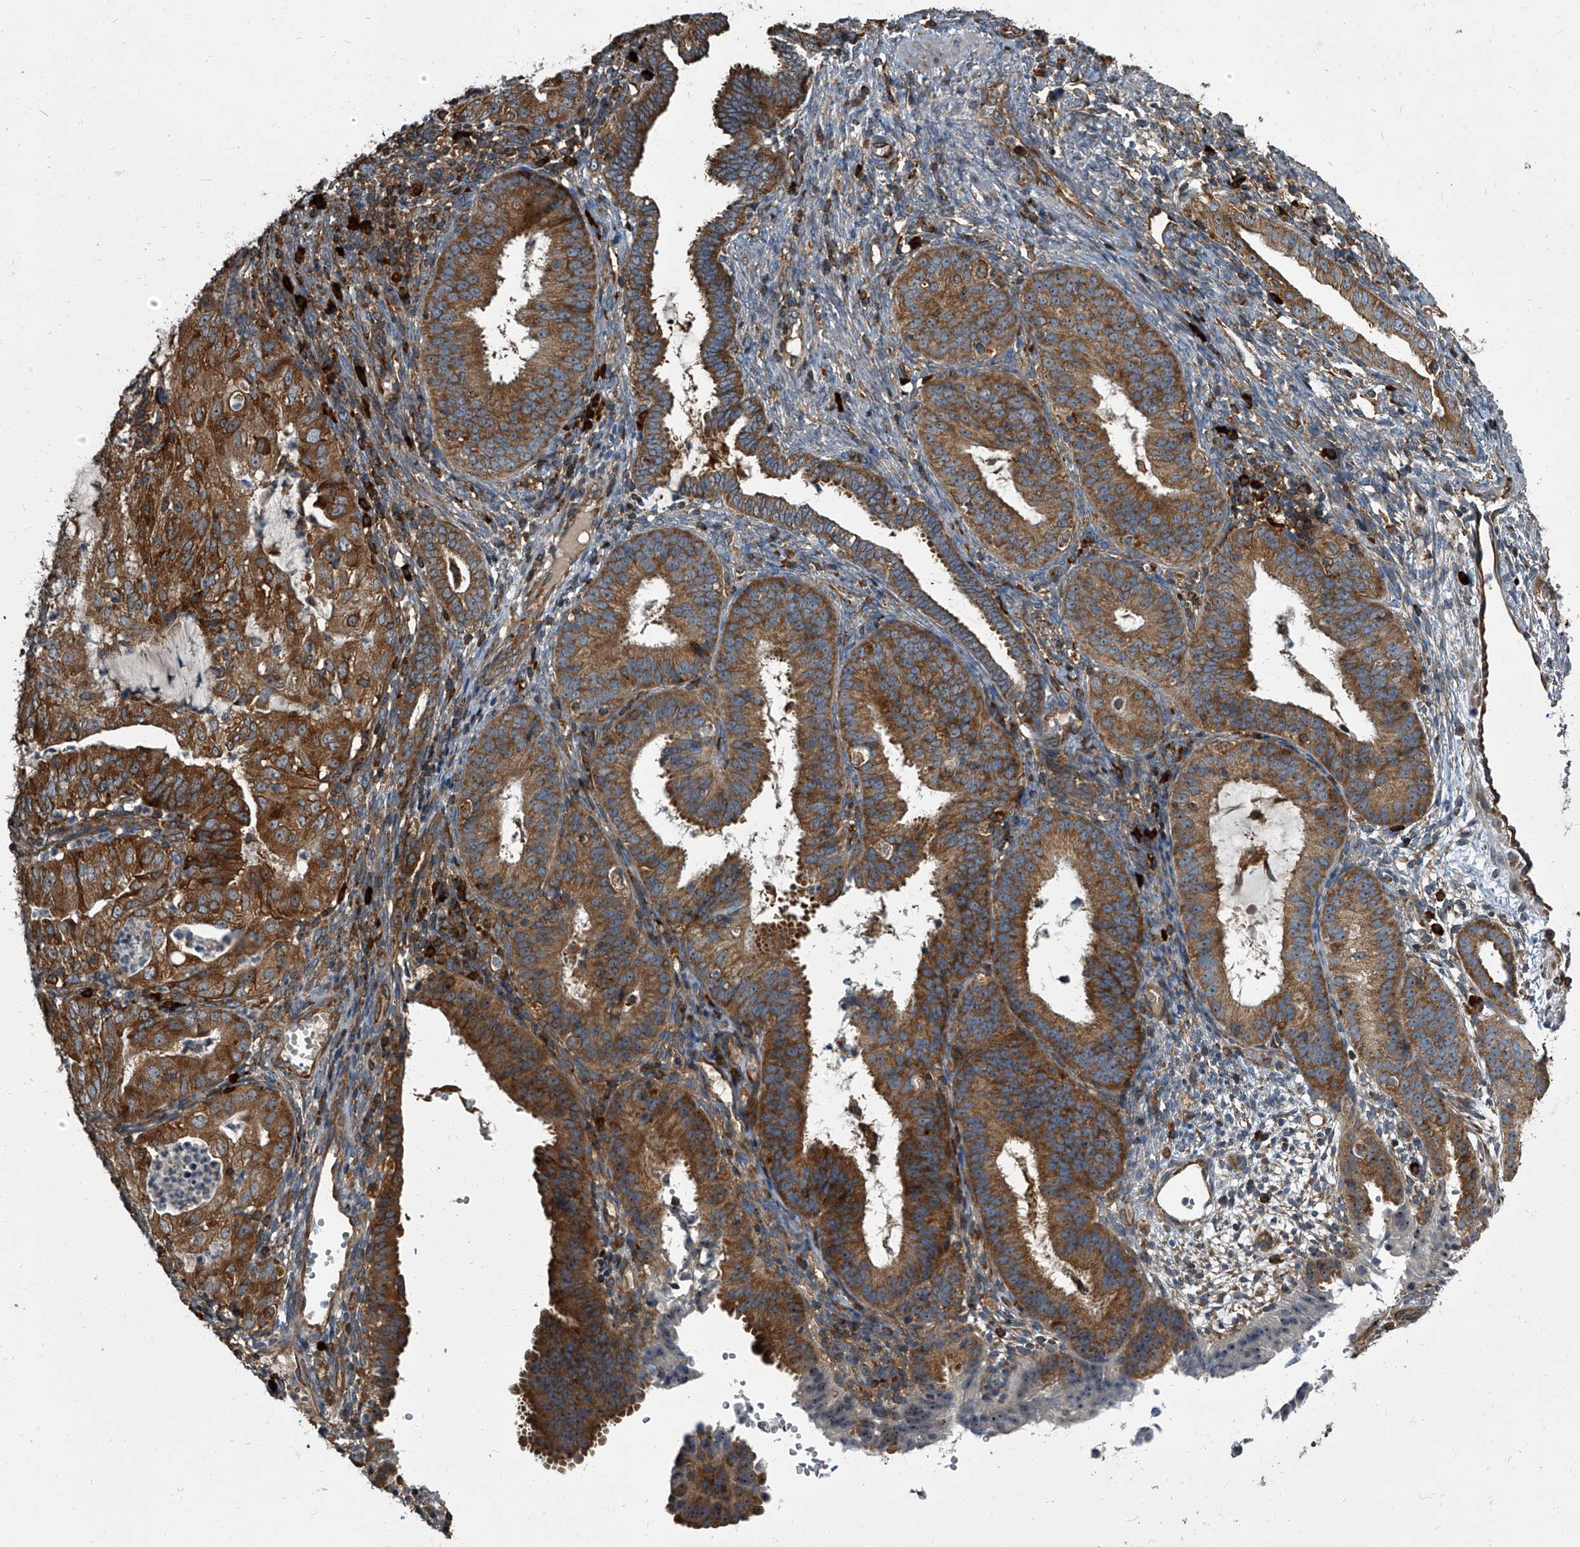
{"staining": {"intensity": "strong", "quantity": ">75%", "location": "cytoplasmic/membranous"}, "tissue": "endometrial cancer", "cell_type": "Tumor cells", "image_type": "cancer", "snomed": [{"axis": "morphology", "description": "Adenocarcinoma, NOS"}, {"axis": "topography", "description": "Endometrium"}], "caption": "Strong cytoplasmic/membranous positivity is present in approximately >75% of tumor cells in endometrial cancer (adenocarcinoma).", "gene": "CDV3", "patient": {"sex": "female", "age": 51}}